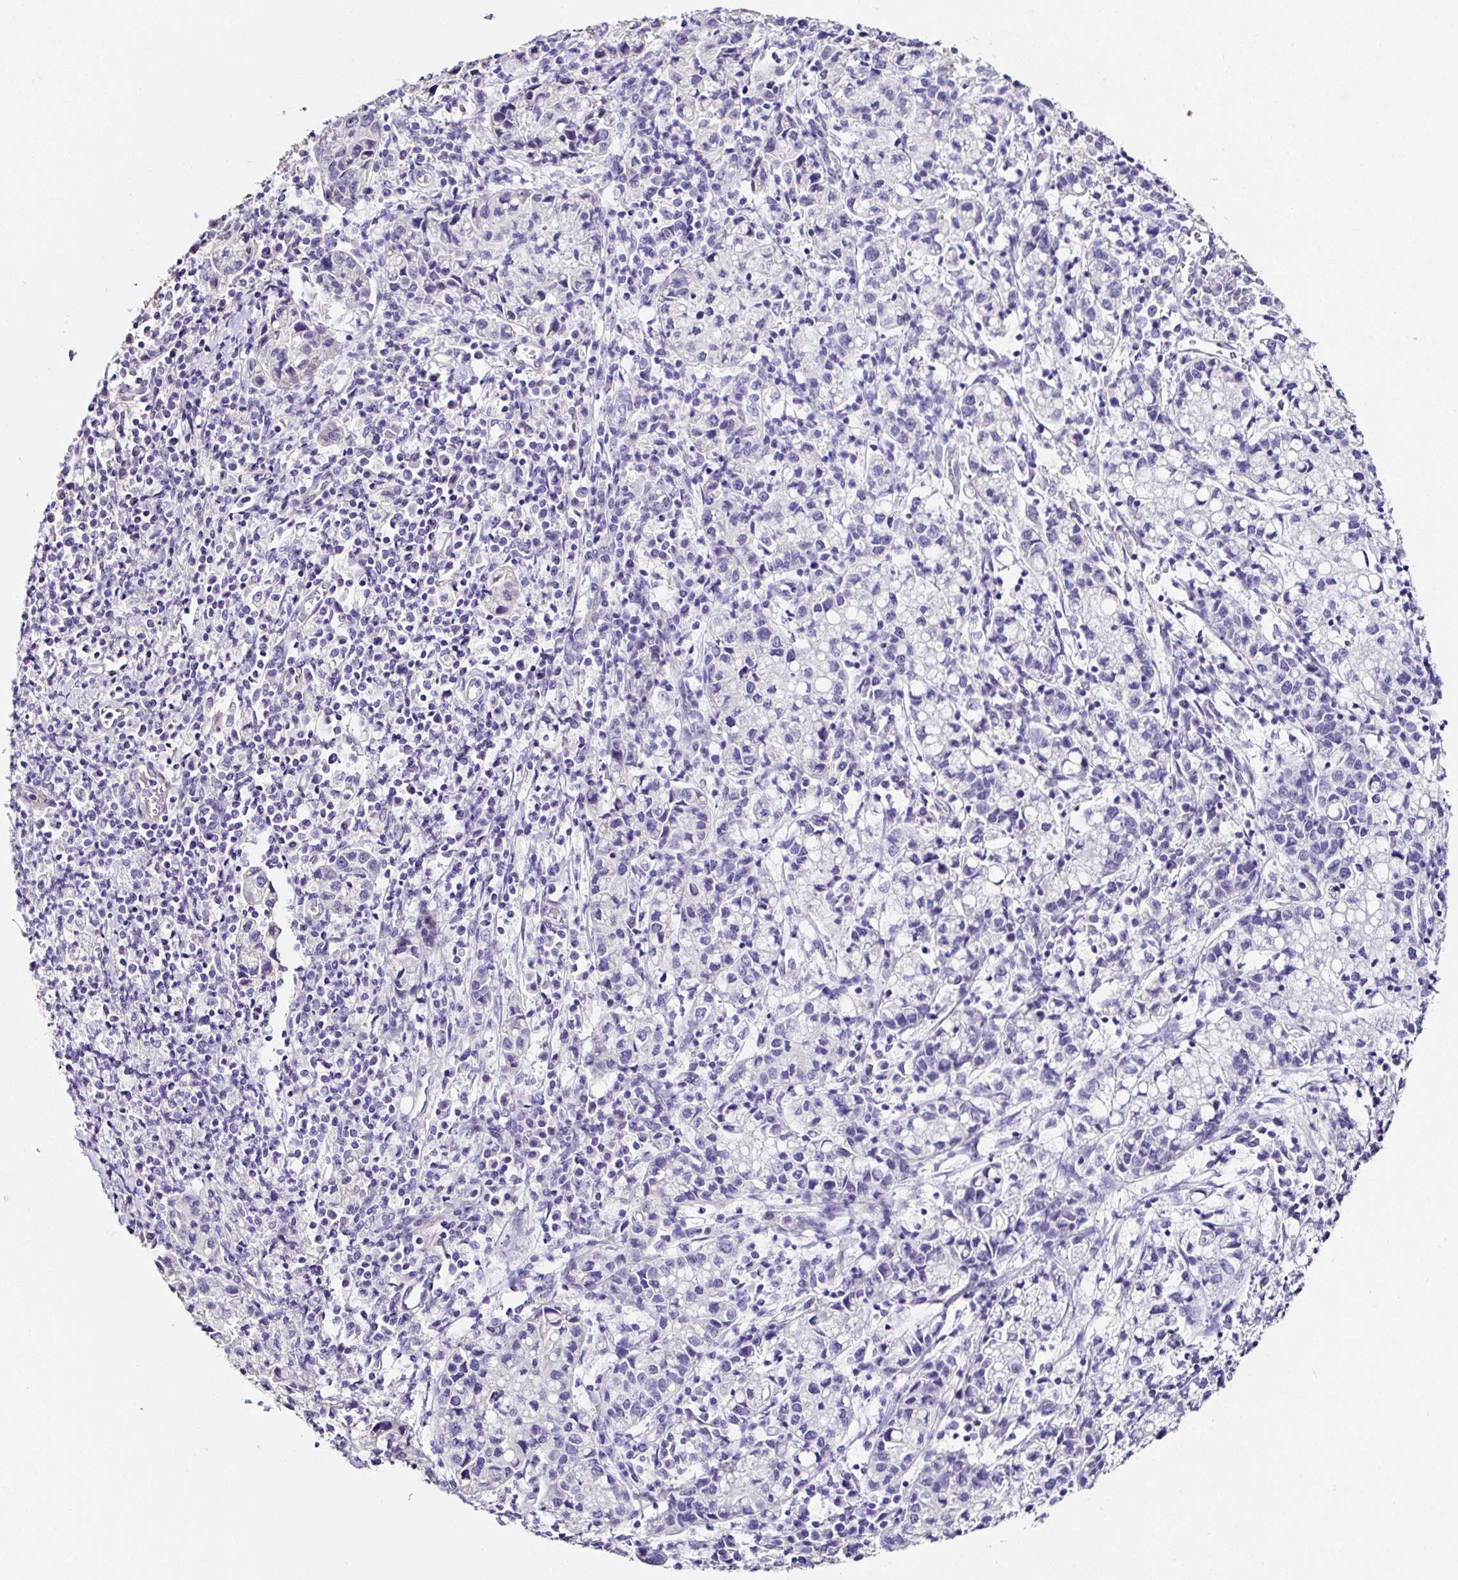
{"staining": {"intensity": "negative", "quantity": "none", "location": "none"}, "tissue": "cervical cancer", "cell_type": "Tumor cells", "image_type": "cancer", "snomed": [{"axis": "morphology", "description": "Normal tissue, NOS"}, {"axis": "morphology", "description": "Adenocarcinoma, NOS"}, {"axis": "topography", "description": "Cervix"}], "caption": "An IHC image of cervical cancer (adenocarcinoma) is shown. There is no staining in tumor cells of cervical cancer (adenocarcinoma).", "gene": "TMPRSS11E", "patient": {"sex": "female", "age": 44}}